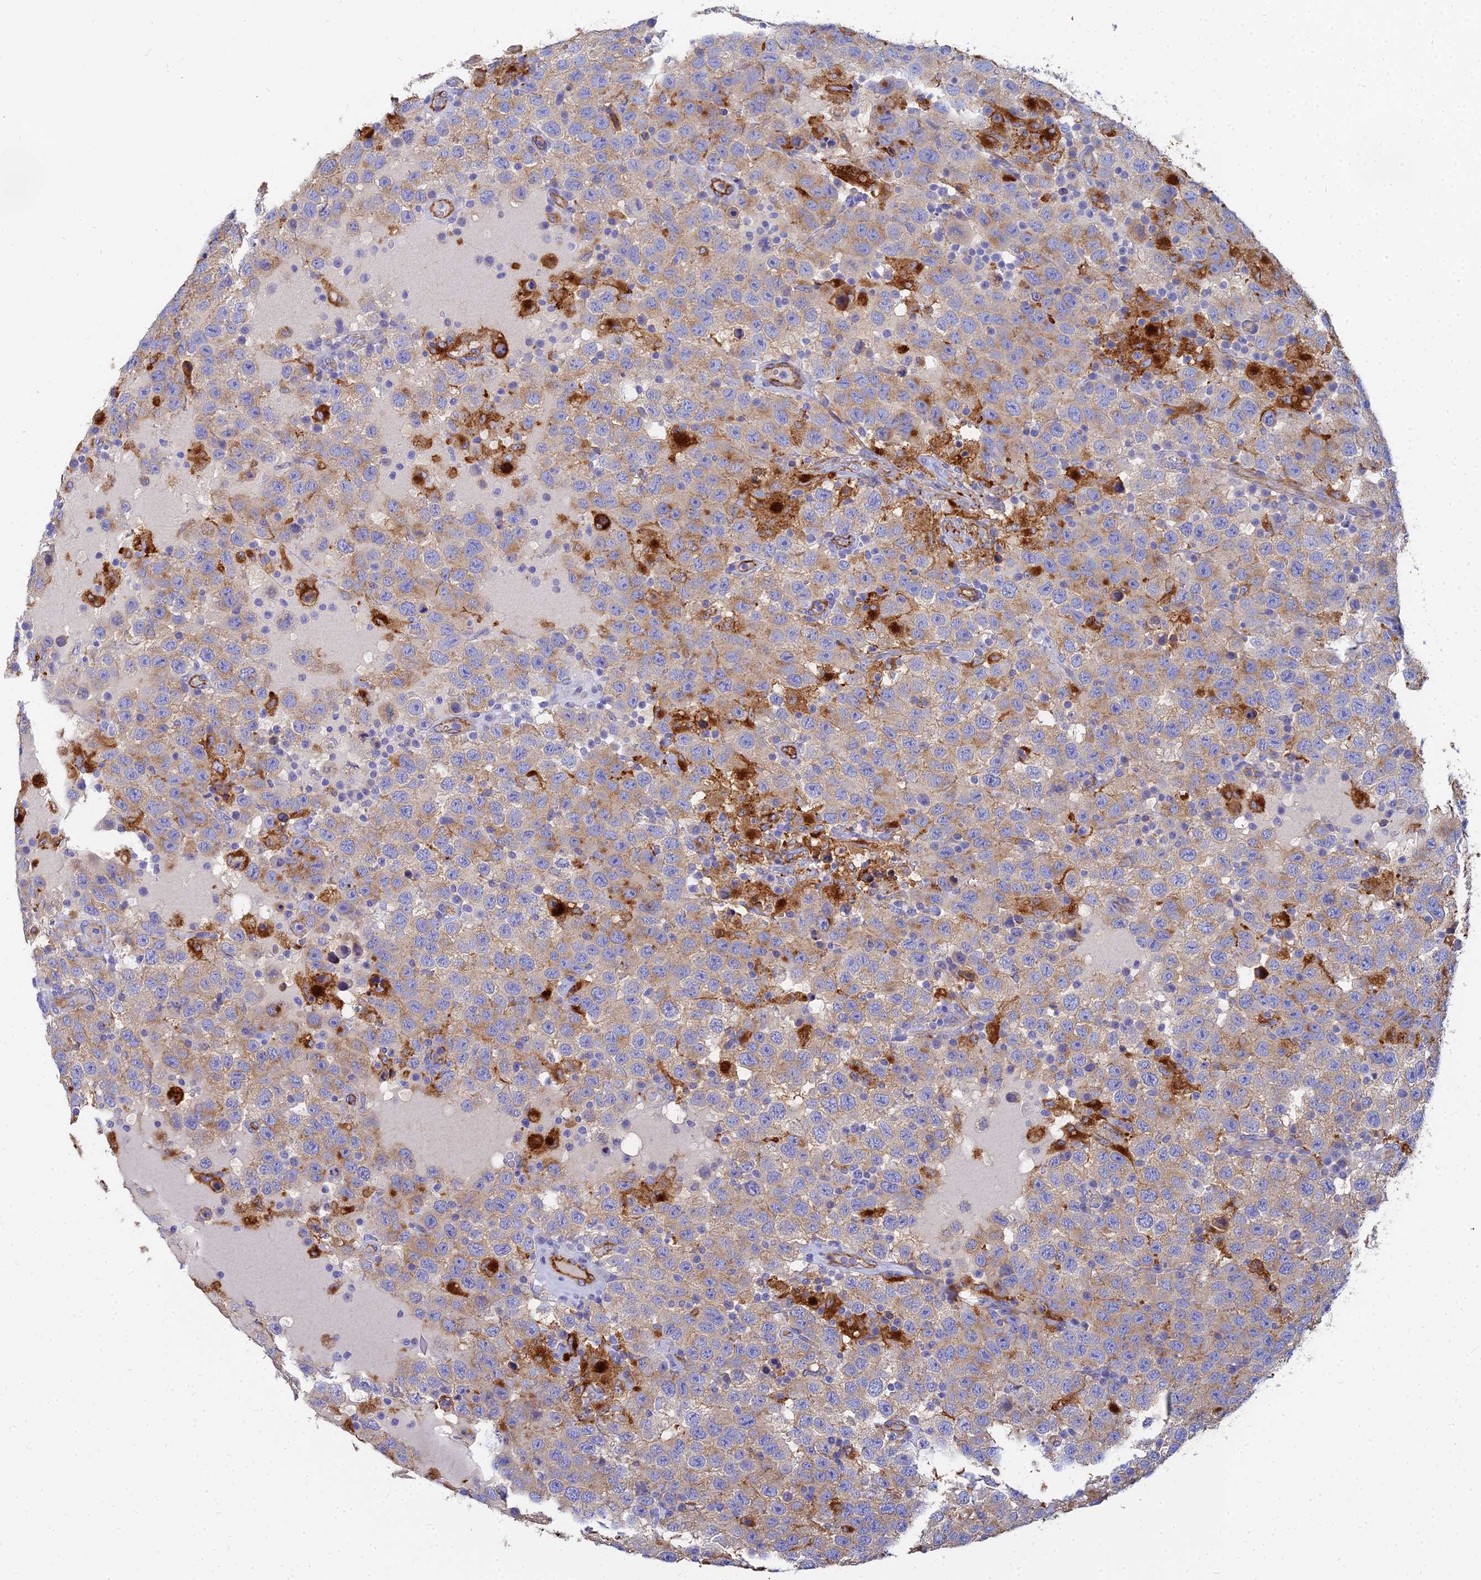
{"staining": {"intensity": "moderate", "quantity": "25%-75%", "location": "cytoplasmic/membranous"}, "tissue": "testis cancer", "cell_type": "Tumor cells", "image_type": "cancer", "snomed": [{"axis": "morphology", "description": "Seminoma, NOS"}, {"axis": "topography", "description": "Testis"}], "caption": "Testis seminoma was stained to show a protein in brown. There is medium levels of moderate cytoplasmic/membranous staining in approximately 25%-75% of tumor cells. (DAB = brown stain, brightfield microscopy at high magnification).", "gene": "VAT1", "patient": {"sex": "male", "age": 41}}